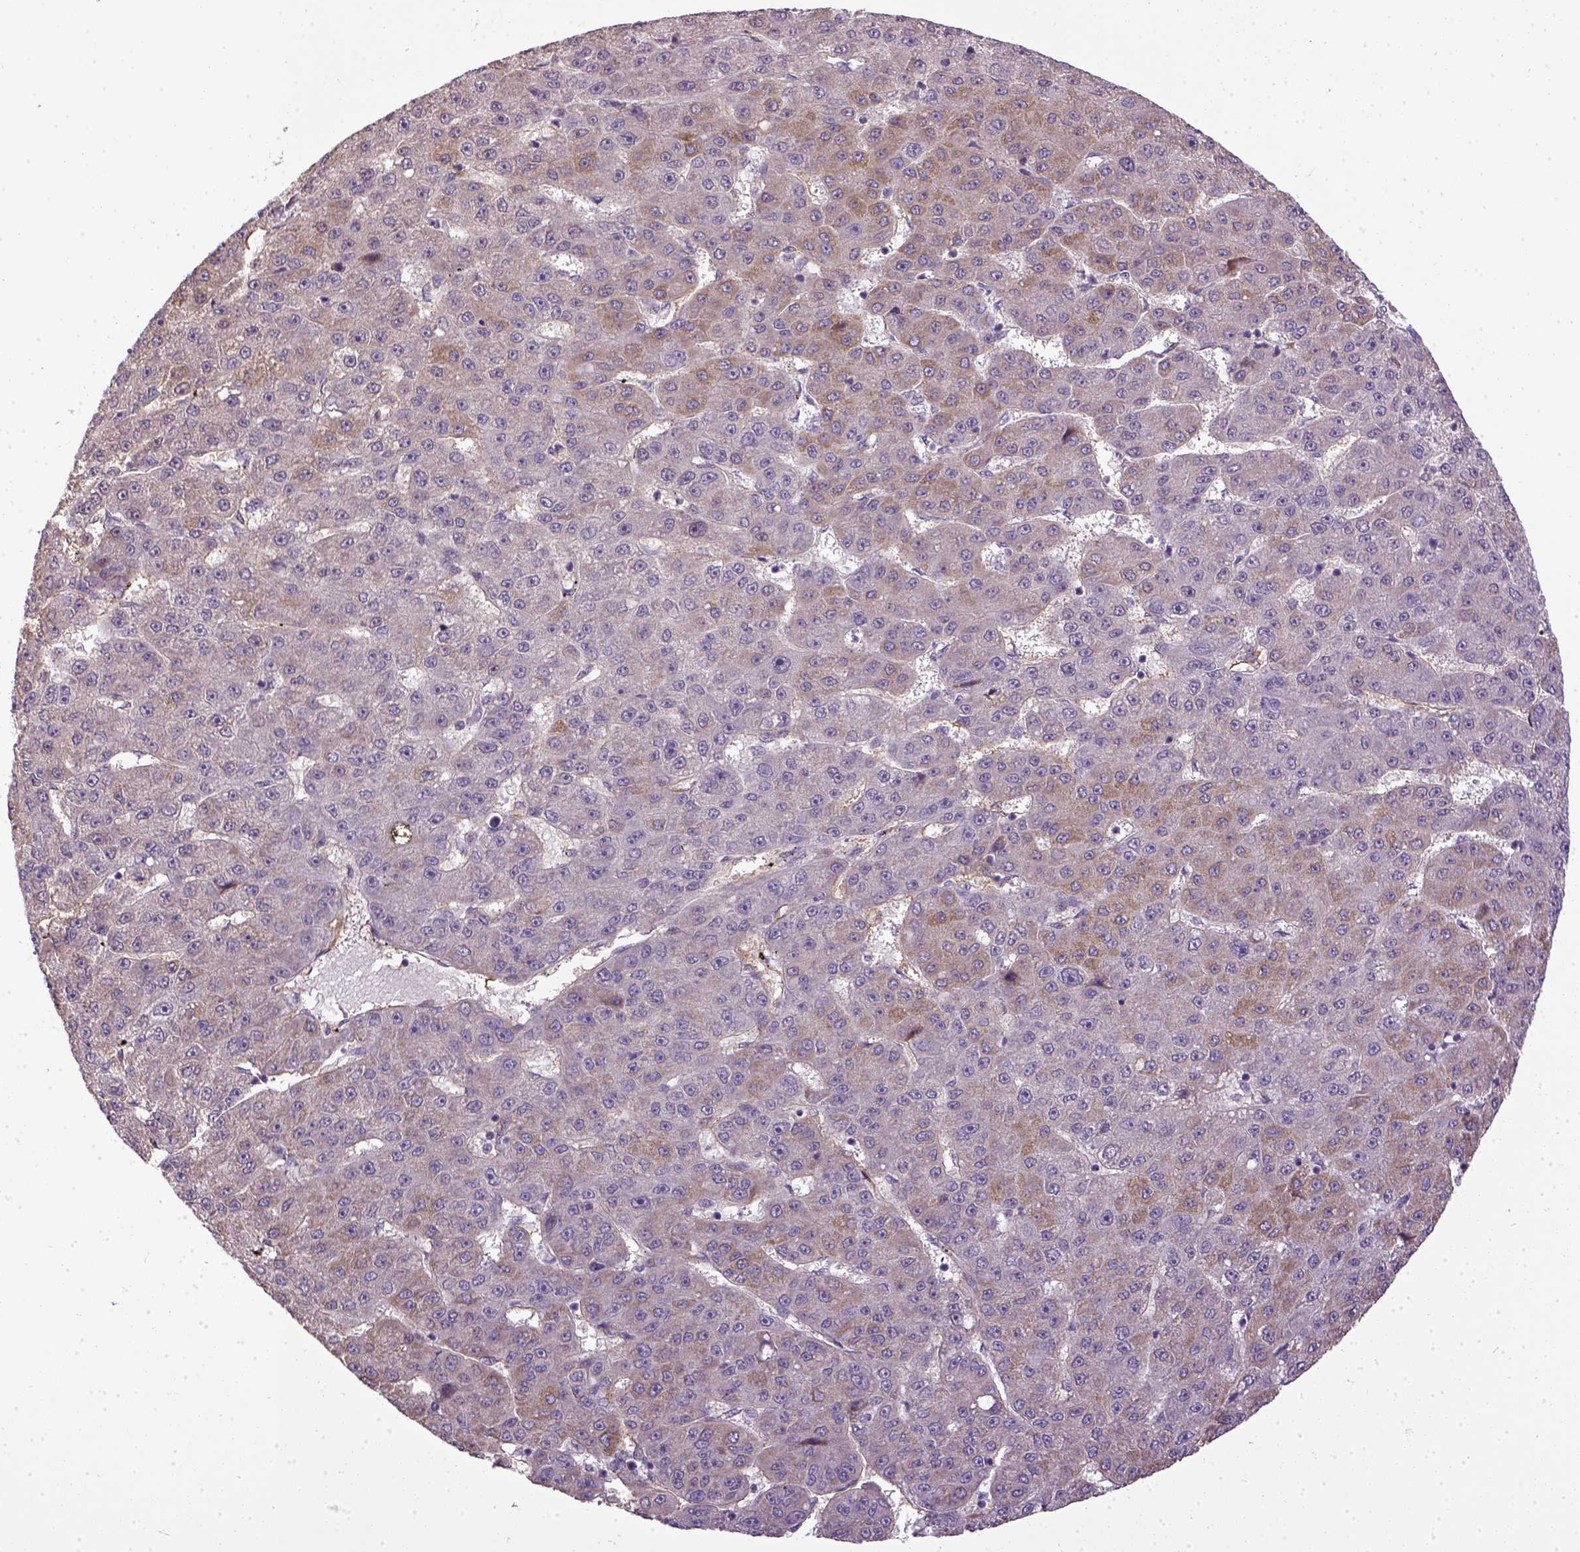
{"staining": {"intensity": "moderate", "quantity": "<25%", "location": "cytoplasmic/membranous"}, "tissue": "liver cancer", "cell_type": "Tumor cells", "image_type": "cancer", "snomed": [{"axis": "morphology", "description": "Carcinoma, Hepatocellular, NOS"}, {"axis": "topography", "description": "Liver"}], "caption": "Brown immunohistochemical staining in hepatocellular carcinoma (liver) reveals moderate cytoplasmic/membranous staining in about <25% of tumor cells.", "gene": "ENG", "patient": {"sex": "male", "age": 67}}